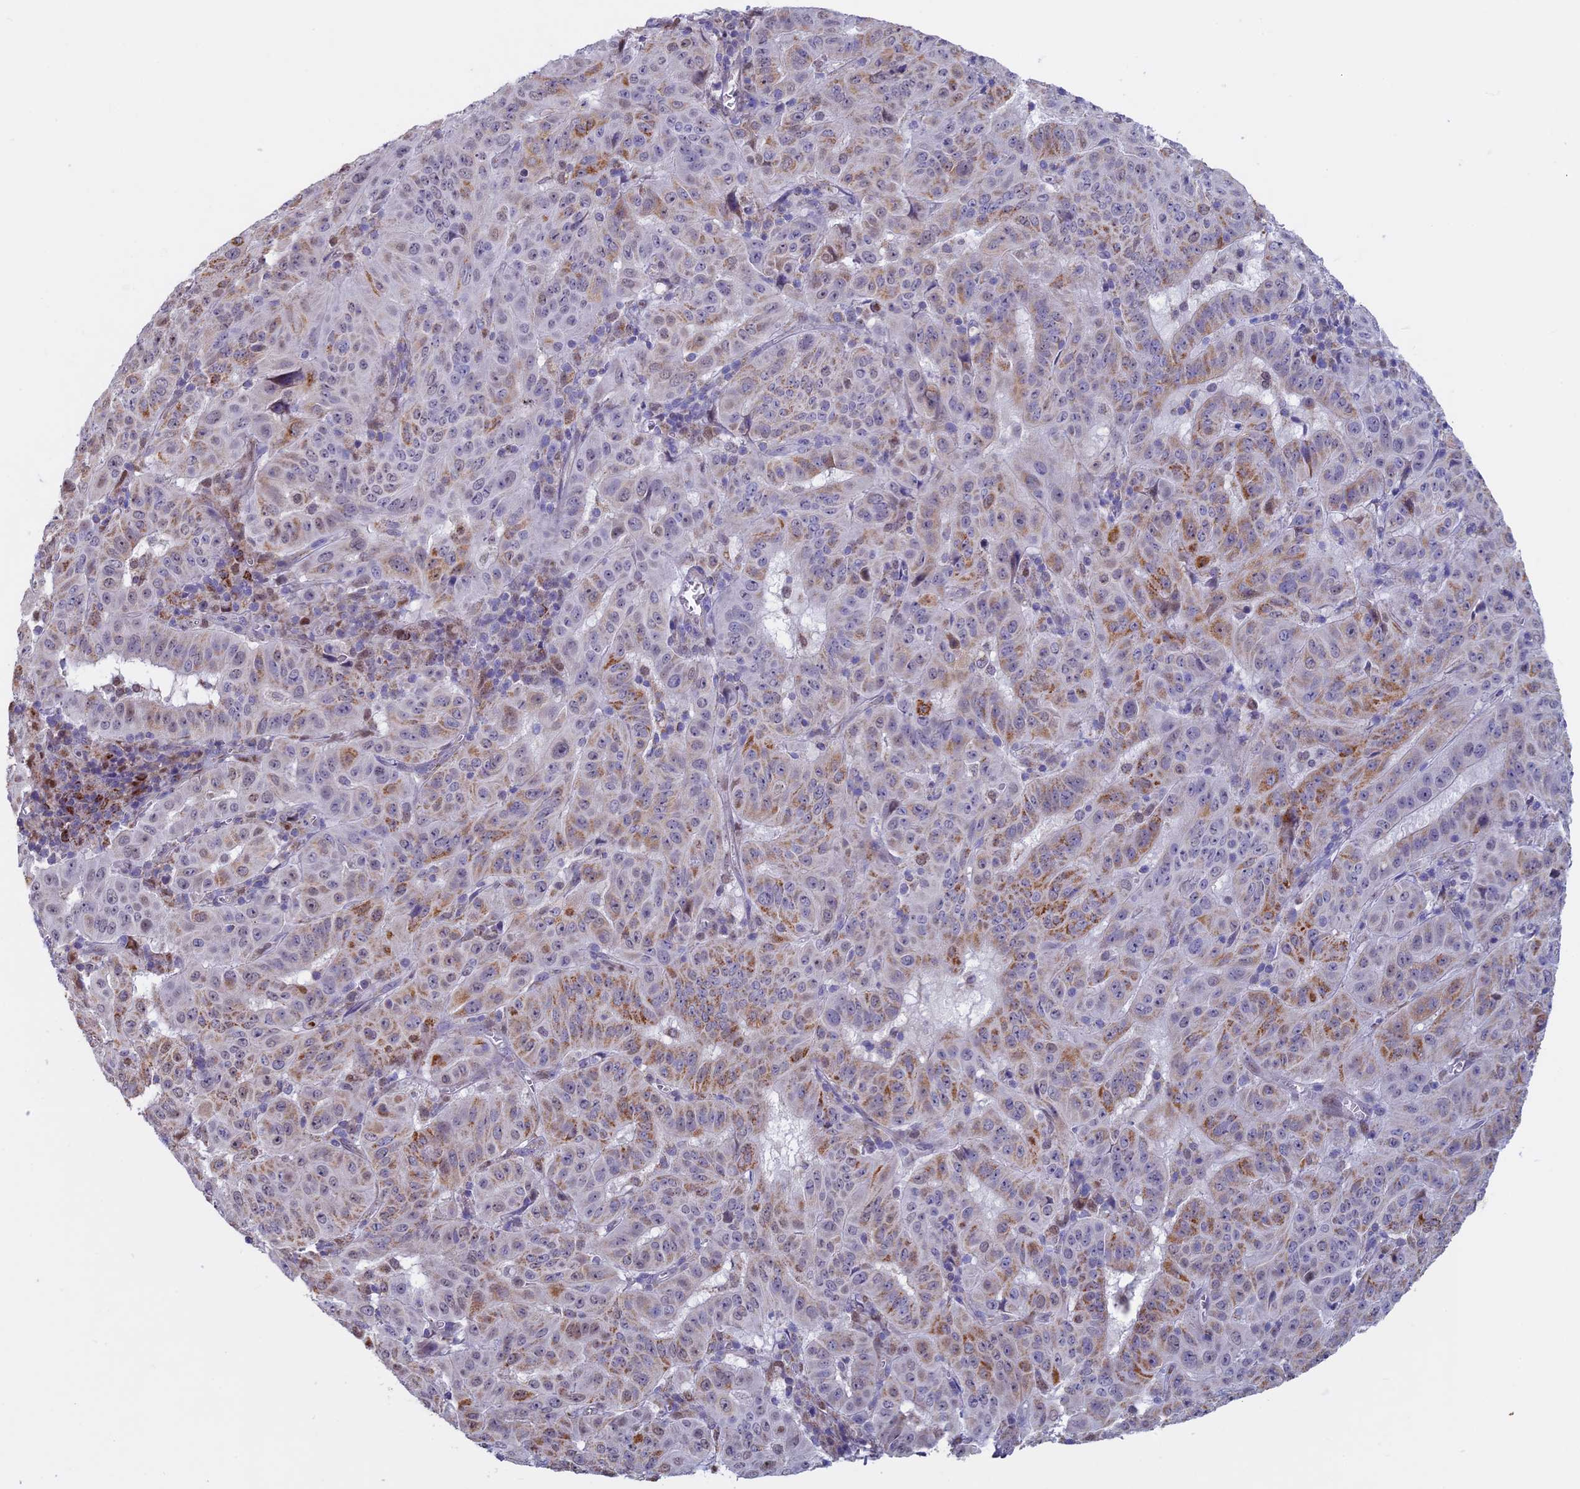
{"staining": {"intensity": "moderate", "quantity": "<25%", "location": "cytoplasmic/membranous"}, "tissue": "pancreatic cancer", "cell_type": "Tumor cells", "image_type": "cancer", "snomed": [{"axis": "morphology", "description": "Adenocarcinoma, NOS"}, {"axis": "topography", "description": "Pancreas"}], "caption": "The photomicrograph displays a brown stain indicating the presence of a protein in the cytoplasmic/membranous of tumor cells in pancreatic cancer (adenocarcinoma).", "gene": "ACSS1", "patient": {"sex": "male", "age": 63}}